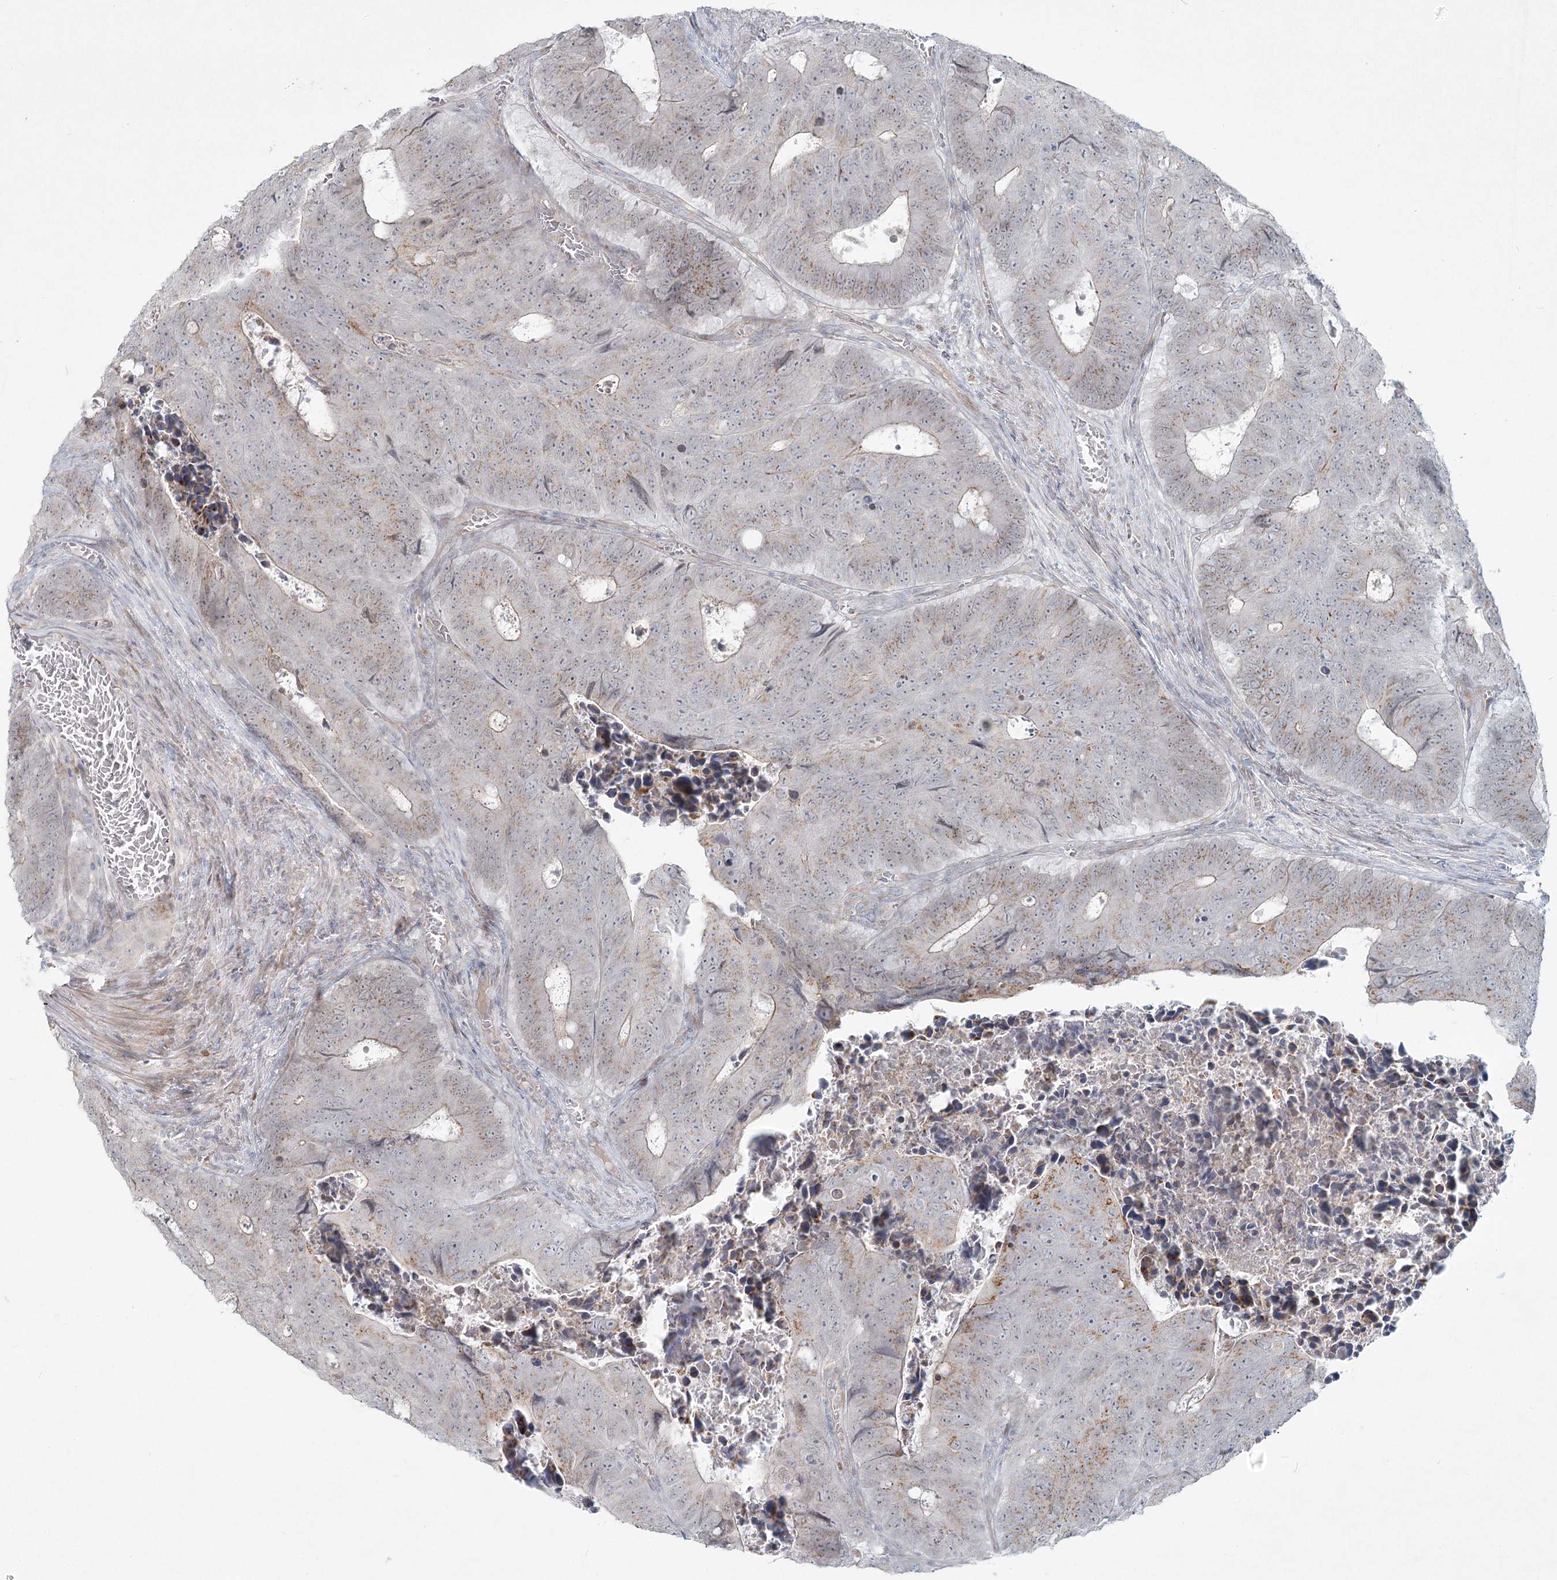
{"staining": {"intensity": "moderate", "quantity": "<25%", "location": "cytoplasmic/membranous"}, "tissue": "colorectal cancer", "cell_type": "Tumor cells", "image_type": "cancer", "snomed": [{"axis": "morphology", "description": "Adenocarcinoma, NOS"}, {"axis": "topography", "description": "Colon"}], "caption": "Immunohistochemical staining of colorectal cancer reveals low levels of moderate cytoplasmic/membranous protein staining in approximately <25% of tumor cells. The protein of interest is shown in brown color, while the nuclei are stained blue.", "gene": "LRP2BP", "patient": {"sex": "male", "age": 87}}